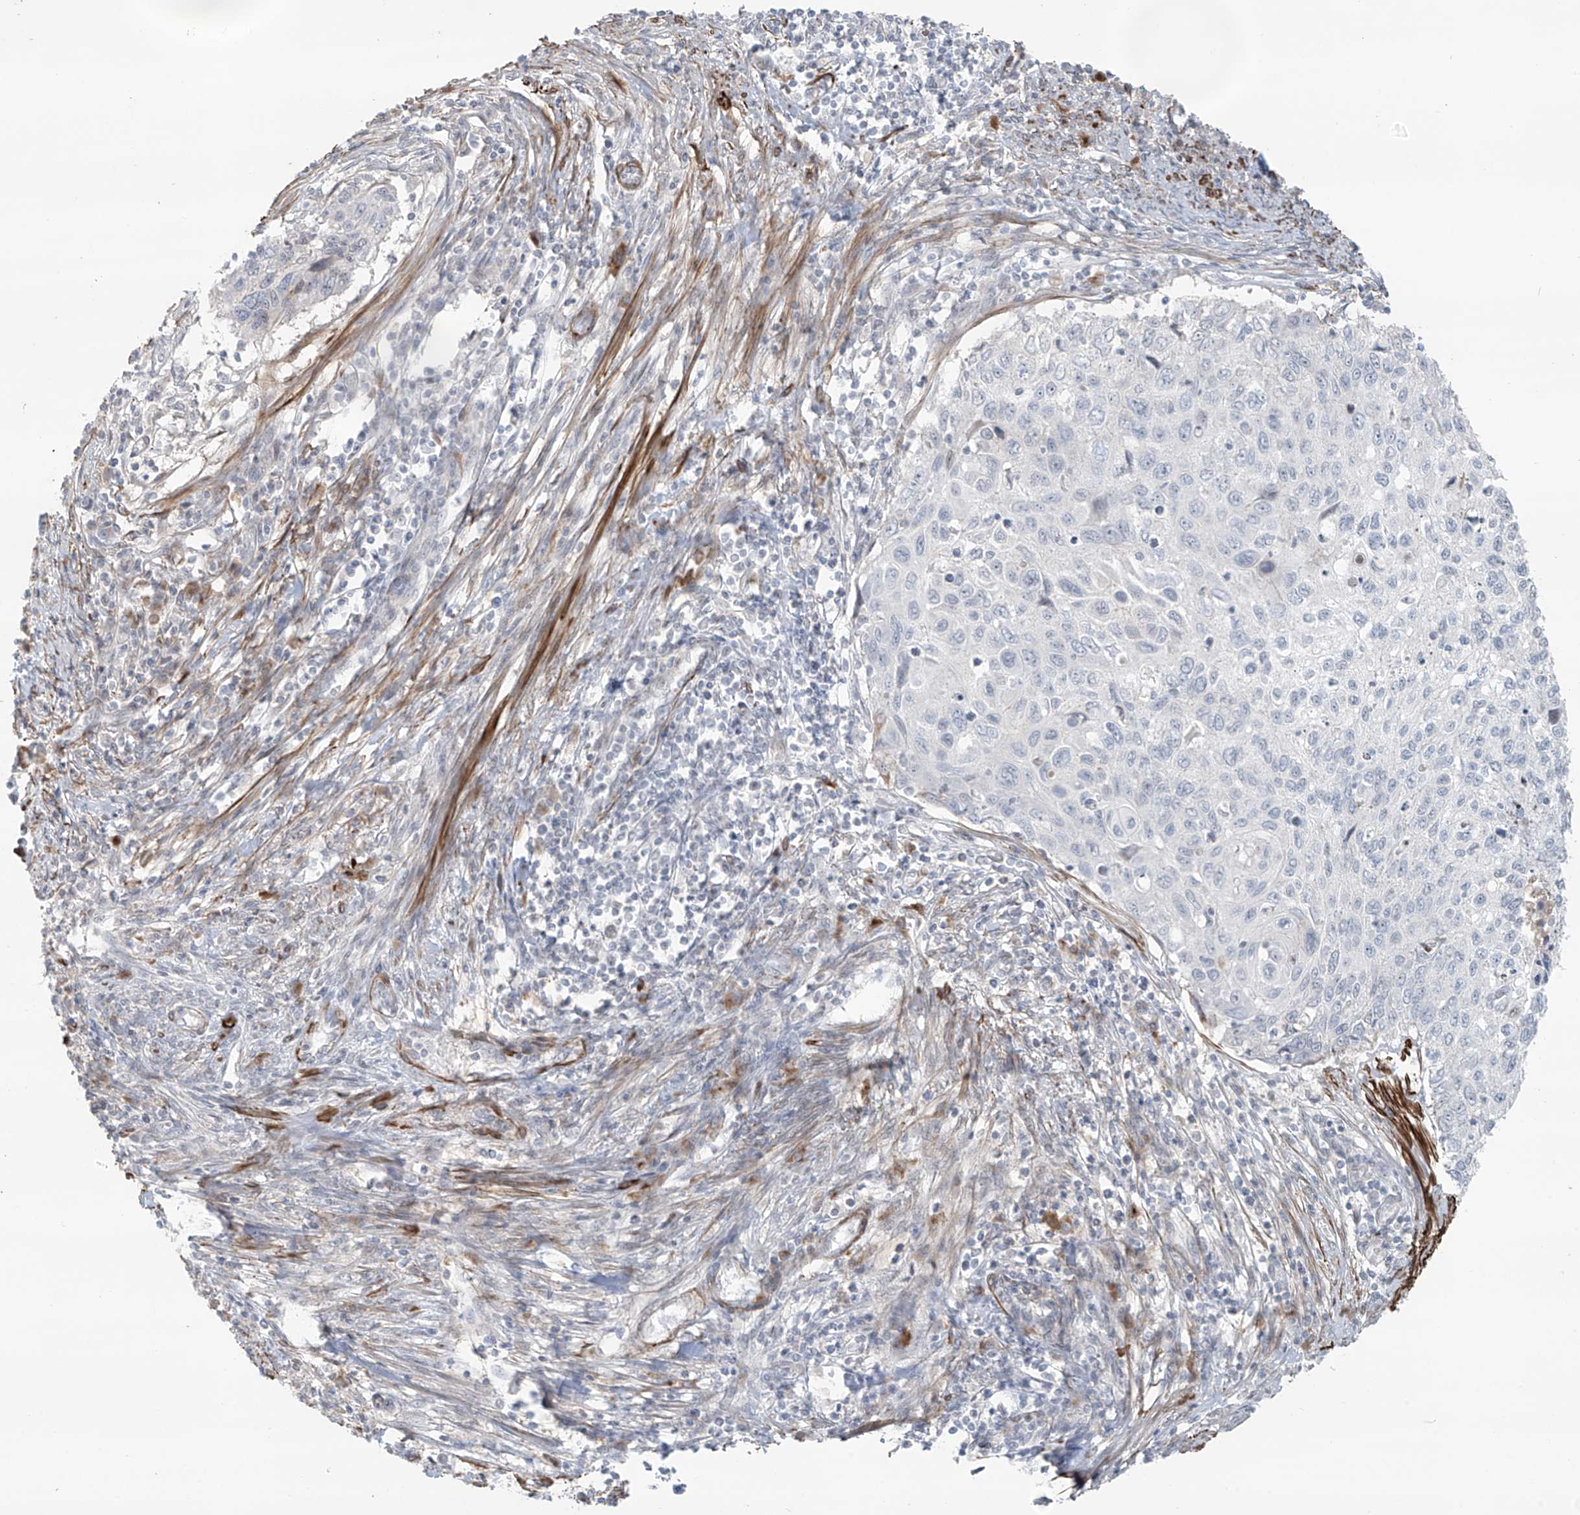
{"staining": {"intensity": "negative", "quantity": "none", "location": "none"}, "tissue": "cervical cancer", "cell_type": "Tumor cells", "image_type": "cancer", "snomed": [{"axis": "morphology", "description": "Squamous cell carcinoma, NOS"}, {"axis": "topography", "description": "Cervix"}], "caption": "Photomicrograph shows no significant protein expression in tumor cells of cervical cancer (squamous cell carcinoma). (DAB (3,3'-diaminobenzidine) immunohistochemistry (IHC) with hematoxylin counter stain).", "gene": "RASGEF1A", "patient": {"sex": "female", "age": 70}}